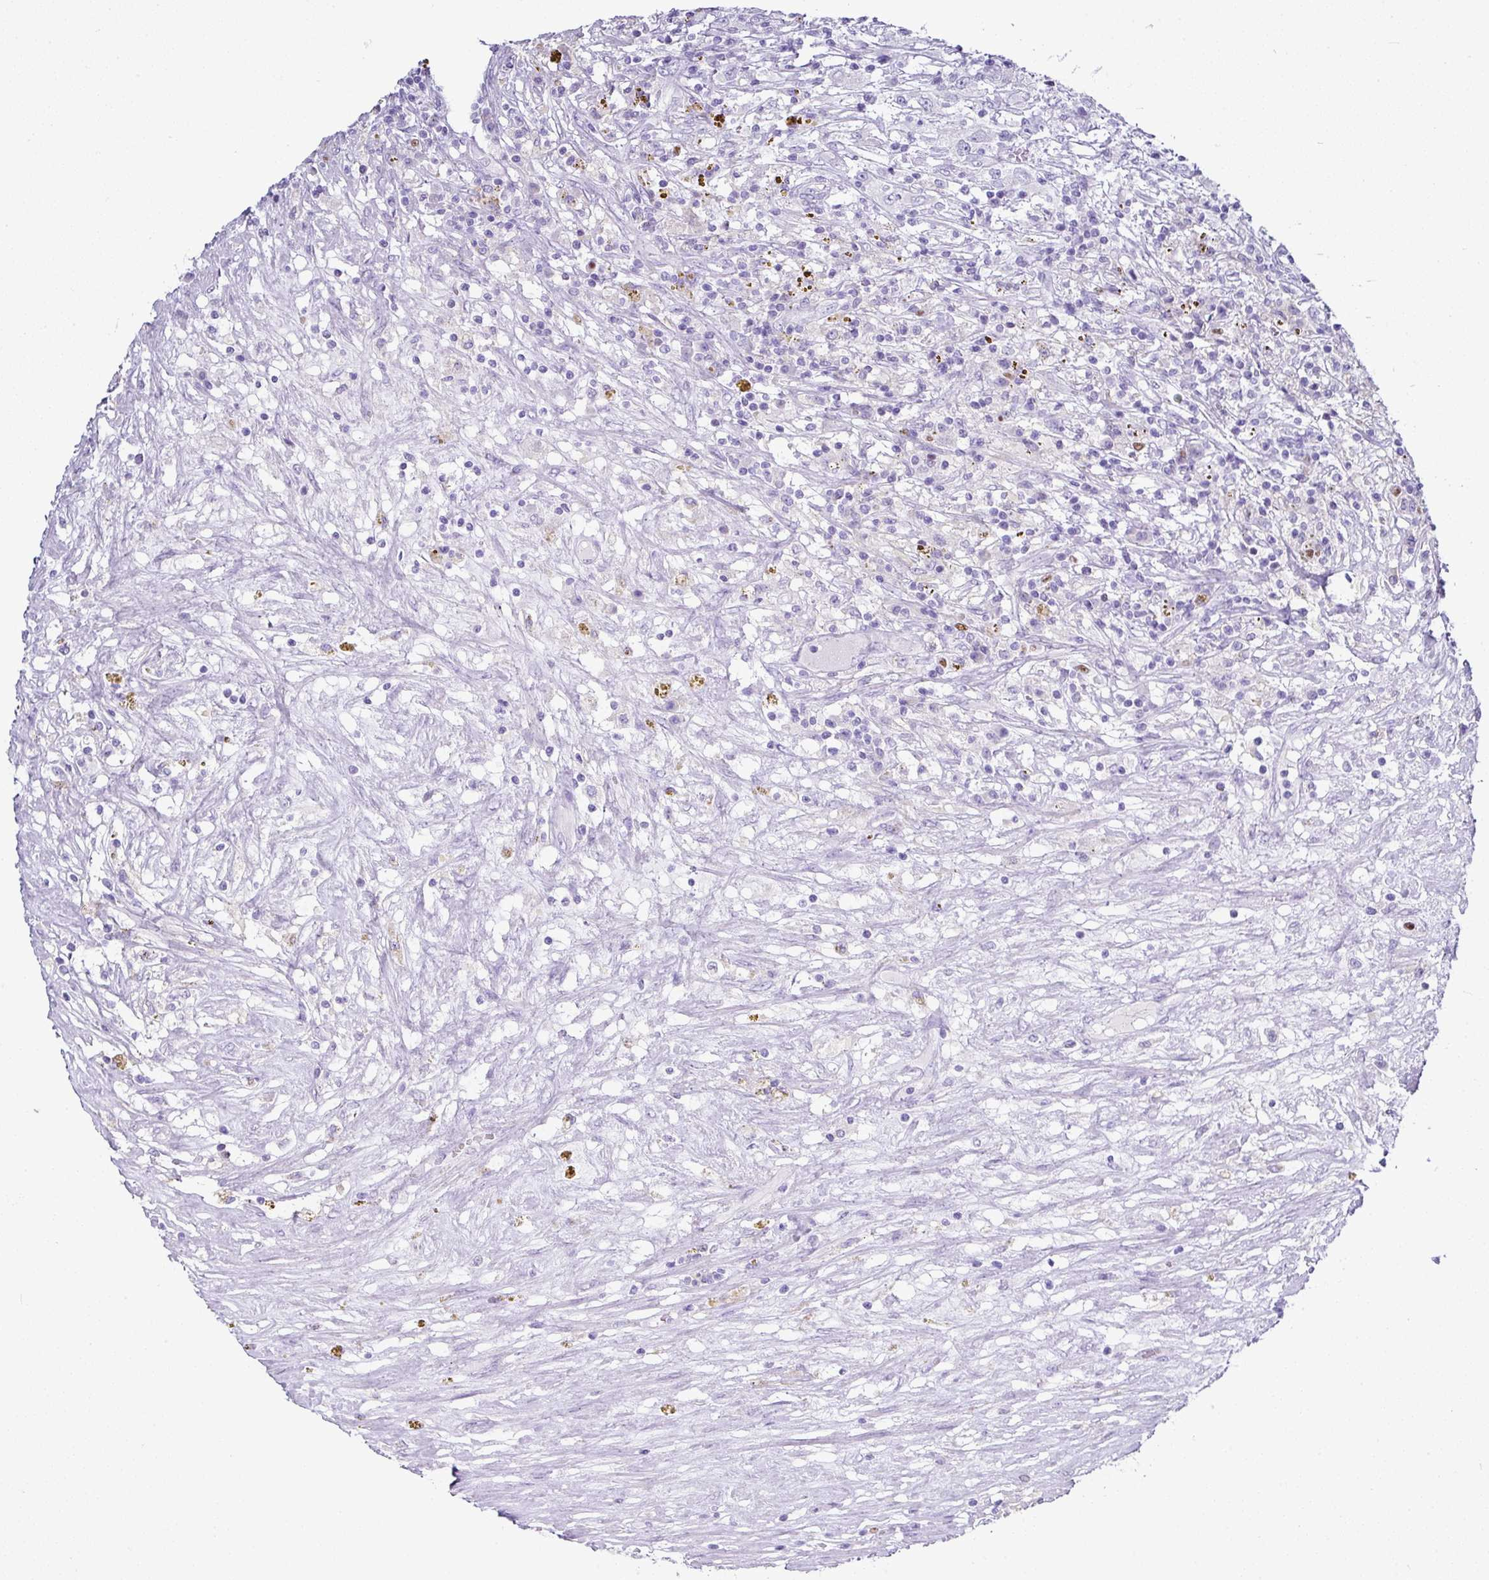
{"staining": {"intensity": "negative", "quantity": "none", "location": "none"}, "tissue": "renal cancer", "cell_type": "Tumor cells", "image_type": "cancer", "snomed": [{"axis": "morphology", "description": "Adenocarcinoma, NOS"}, {"axis": "topography", "description": "Kidney"}], "caption": "IHC histopathology image of neoplastic tissue: human adenocarcinoma (renal) stained with DAB reveals no significant protein expression in tumor cells.", "gene": "BCL11A", "patient": {"sex": "female", "age": 67}}